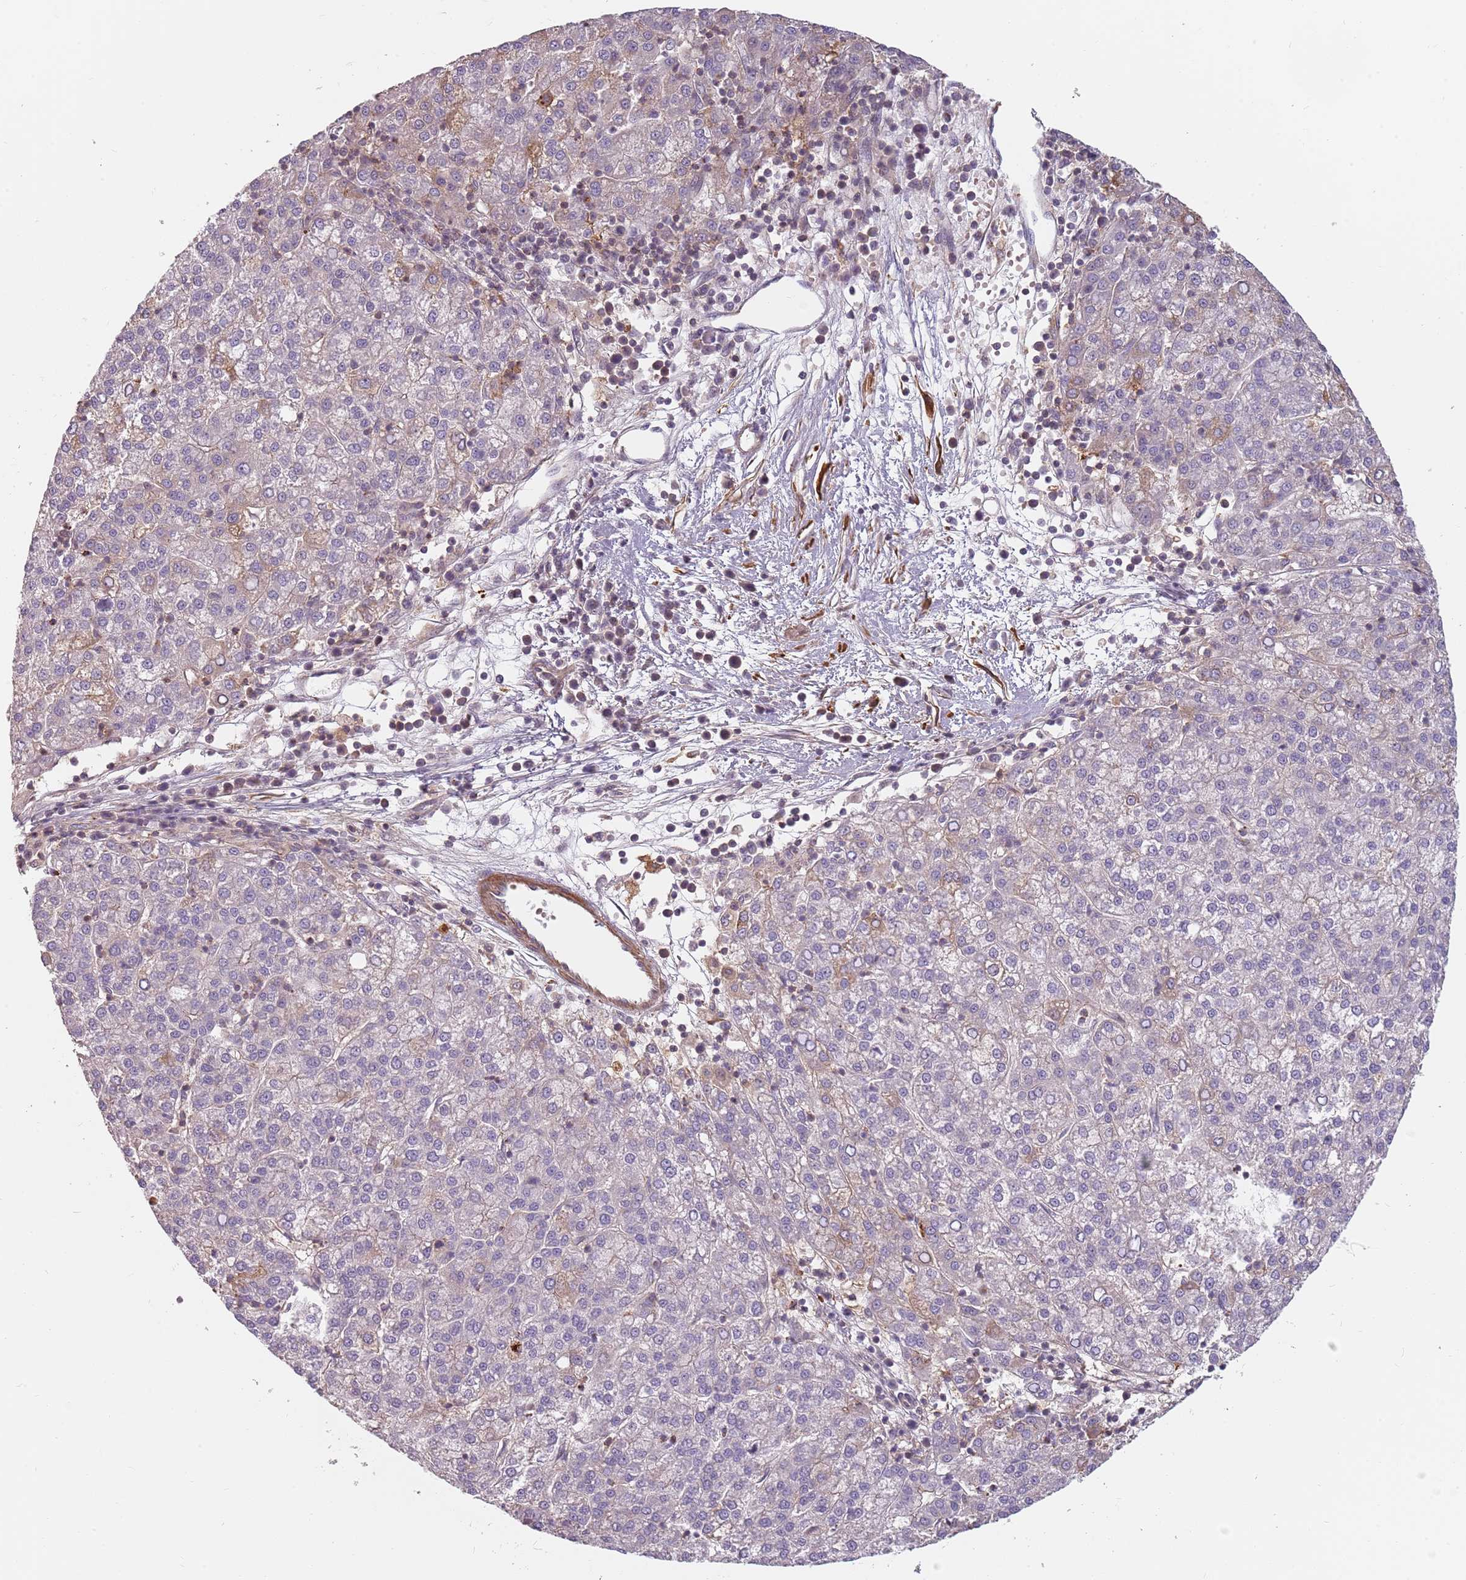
{"staining": {"intensity": "weak", "quantity": "<25%", "location": "cytoplasmic/membranous"}, "tissue": "liver cancer", "cell_type": "Tumor cells", "image_type": "cancer", "snomed": [{"axis": "morphology", "description": "Carcinoma, Hepatocellular, NOS"}, {"axis": "topography", "description": "Liver"}], "caption": "Tumor cells are negative for protein expression in human liver cancer.", "gene": "PPP1R14C", "patient": {"sex": "female", "age": 58}}